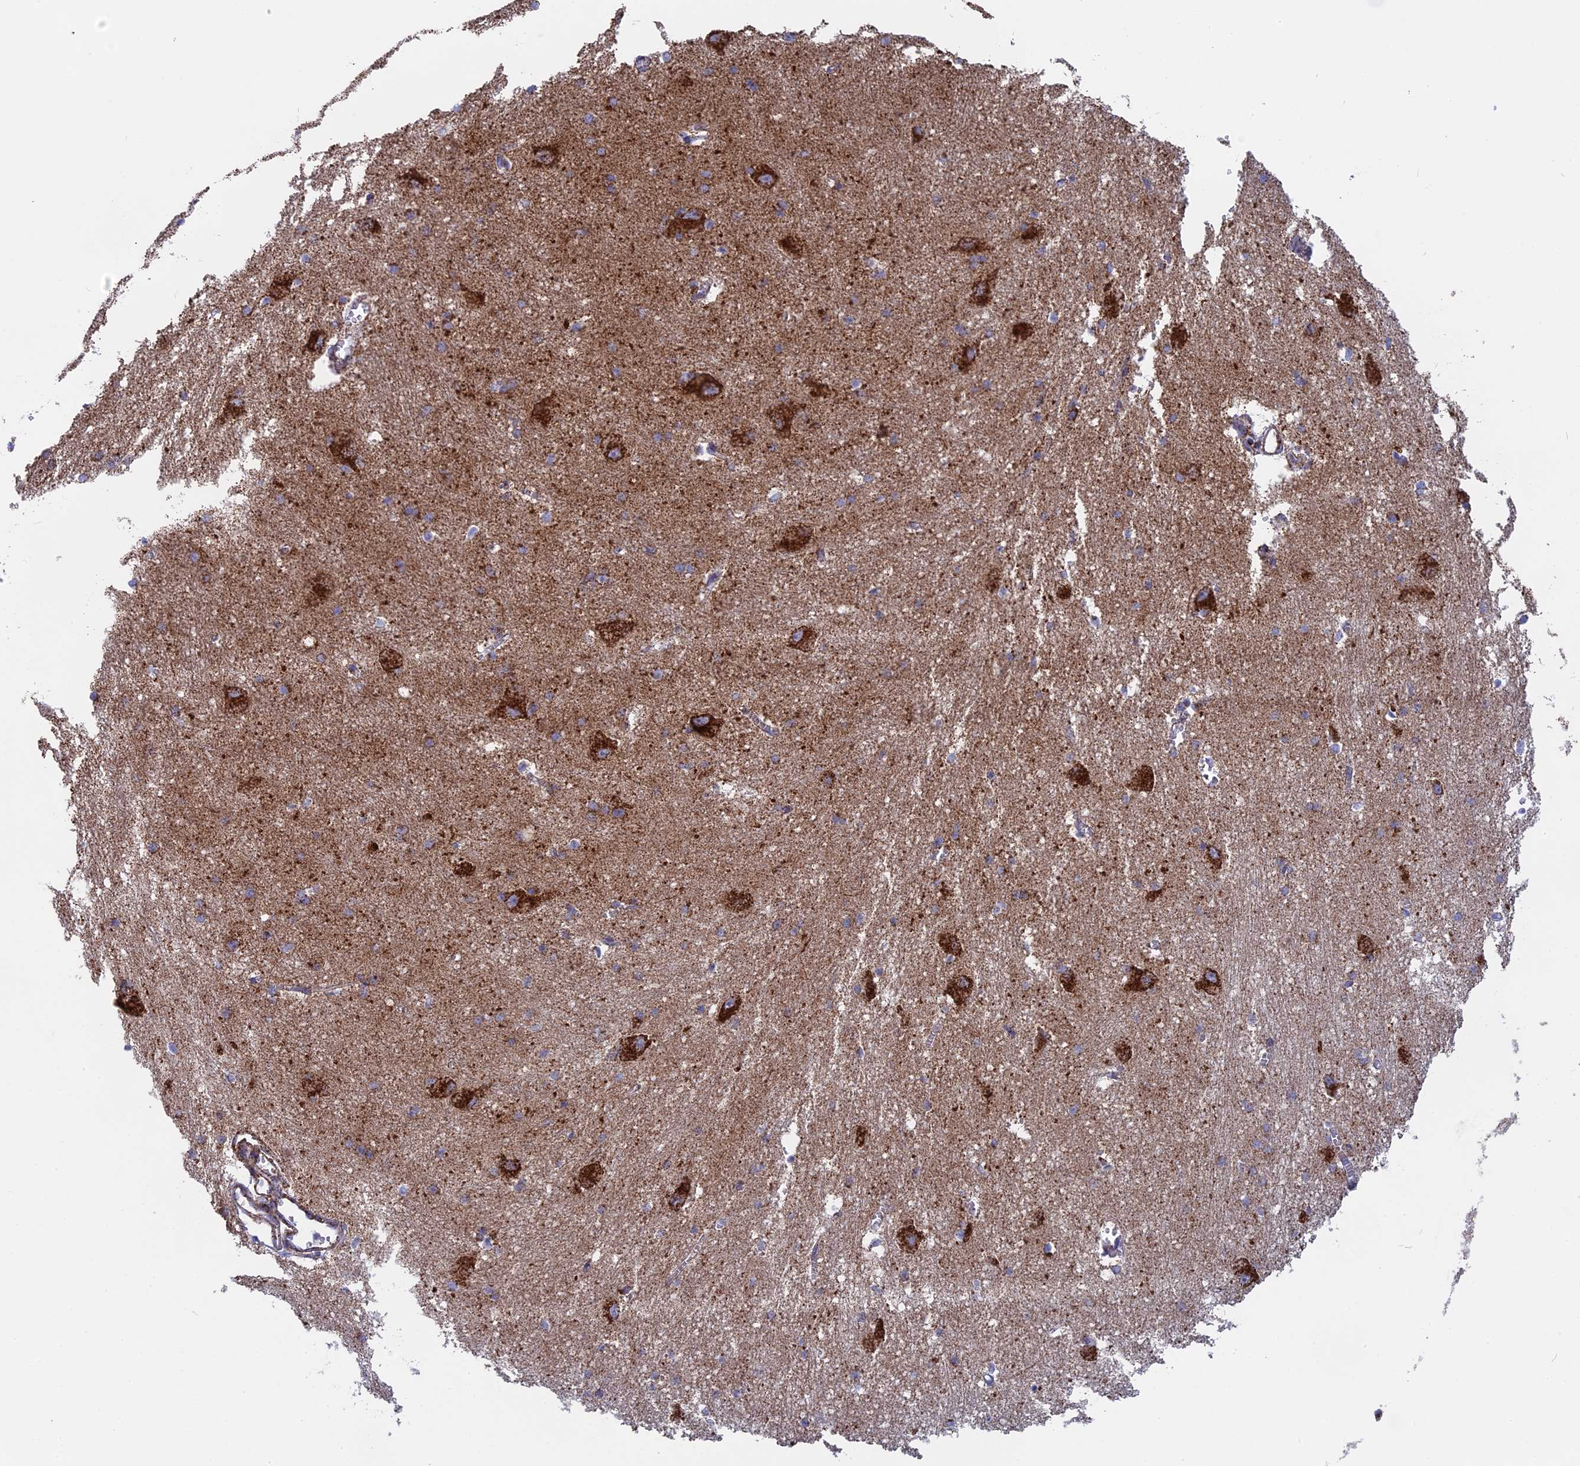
{"staining": {"intensity": "moderate", "quantity": "<25%", "location": "cytoplasmic/membranous"}, "tissue": "caudate", "cell_type": "Glial cells", "image_type": "normal", "snomed": [{"axis": "morphology", "description": "Normal tissue, NOS"}, {"axis": "topography", "description": "Lateral ventricle wall"}], "caption": "A micrograph of caudate stained for a protein demonstrates moderate cytoplasmic/membranous brown staining in glial cells. The protein is shown in brown color, while the nuclei are stained blue.", "gene": "CDC16", "patient": {"sex": "male", "age": 37}}